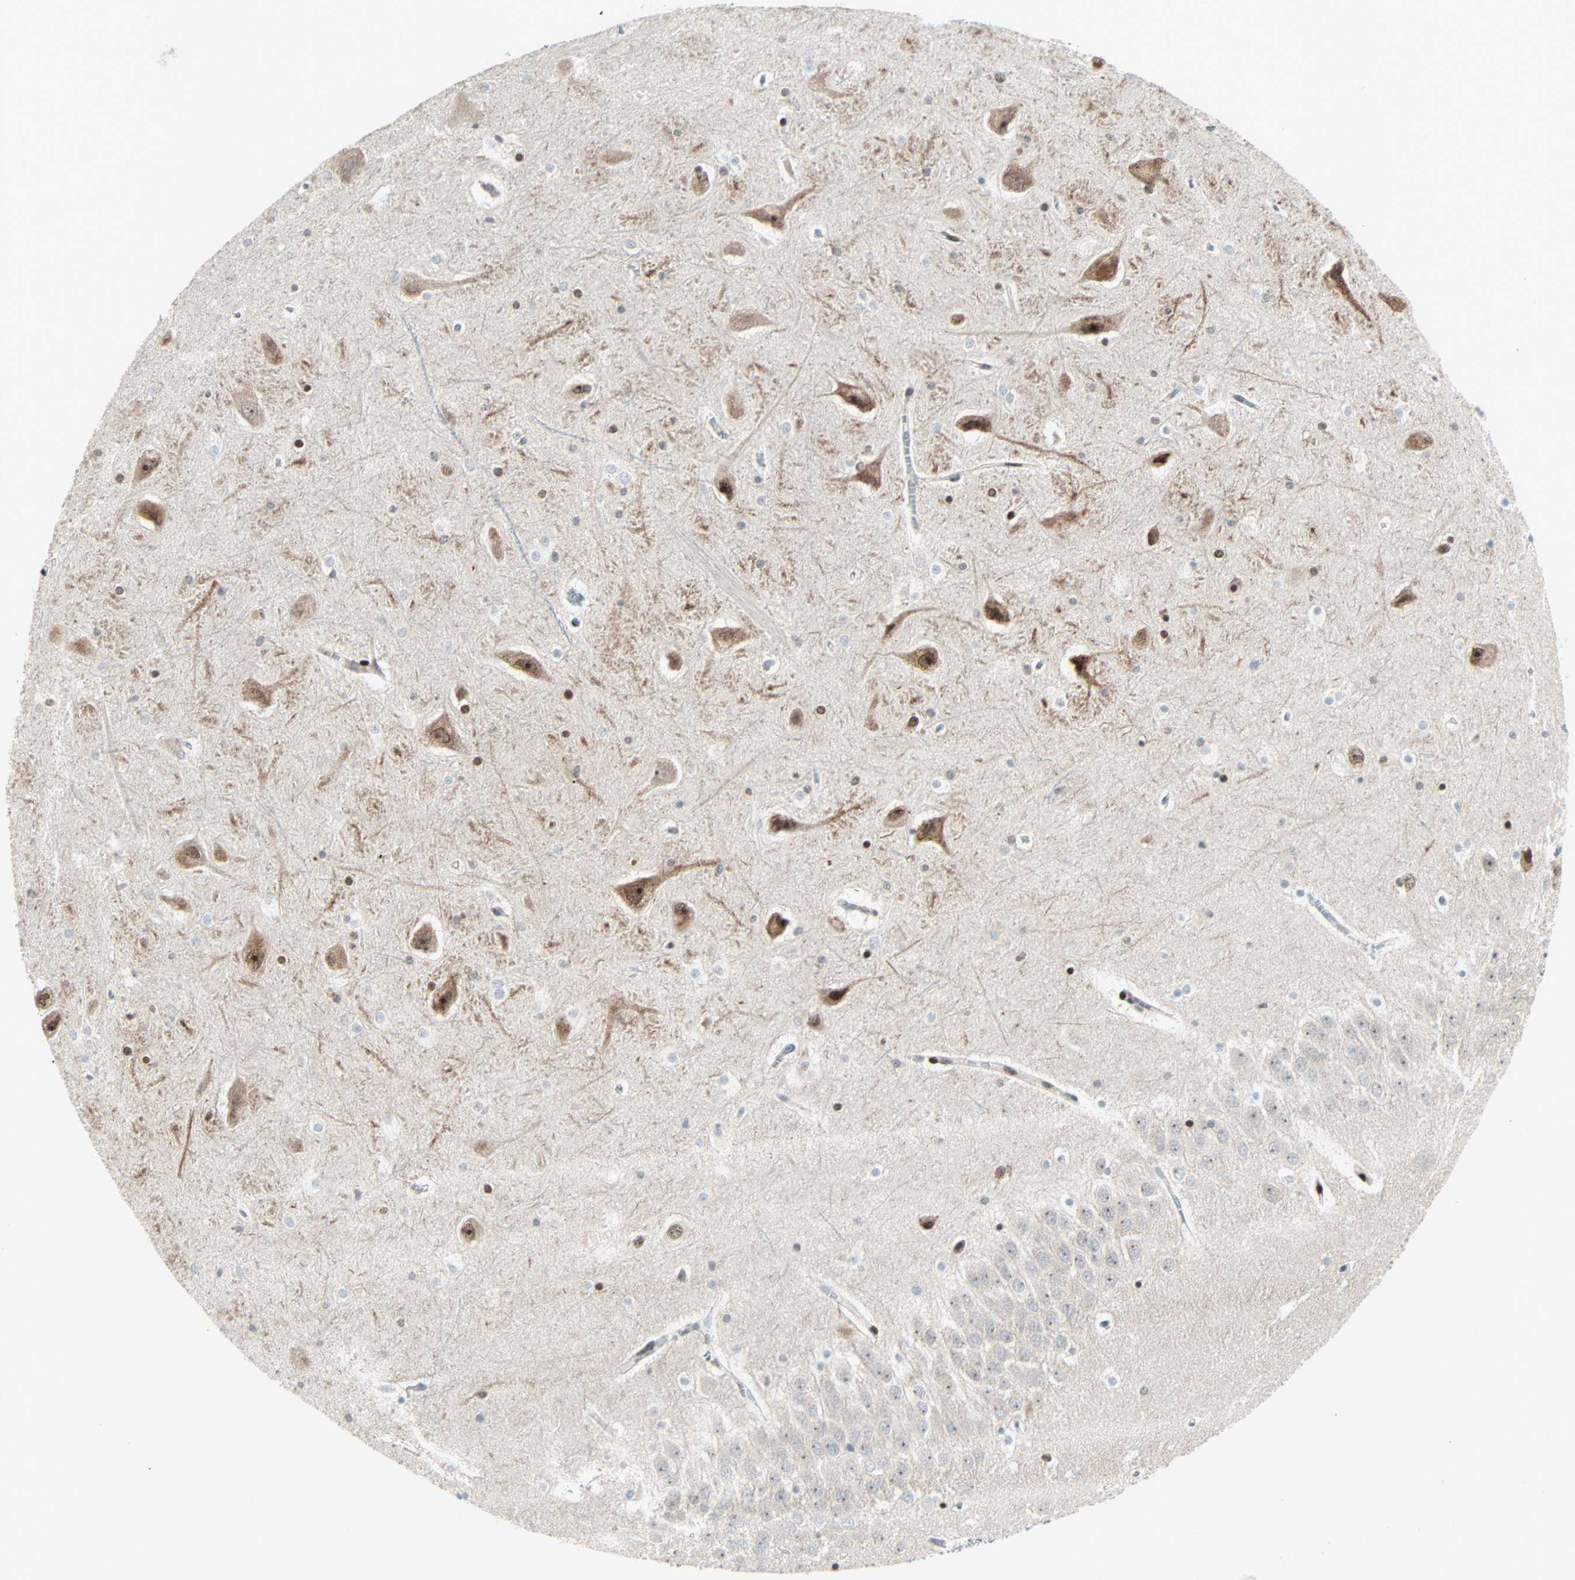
{"staining": {"intensity": "moderate", "quantity": ">75%", "location": "nuclear"}, "tissue": "hippocampus", "cell_type": "Glial cells", "image_type": "normal", "snomed": [{"axis": "morphology", "description": "Normal tissue, NOS"}, {"axis": "topography", "description": "Hippocampus"}], "caption": "A photomicrograph showing moderate nuclear positivity in about >75% of glial cells in normal hippocampus, as visualized by brown immunohistochemical staining.", "gene": "CBX4", "patient": {"sex": "male", "age": 45}}